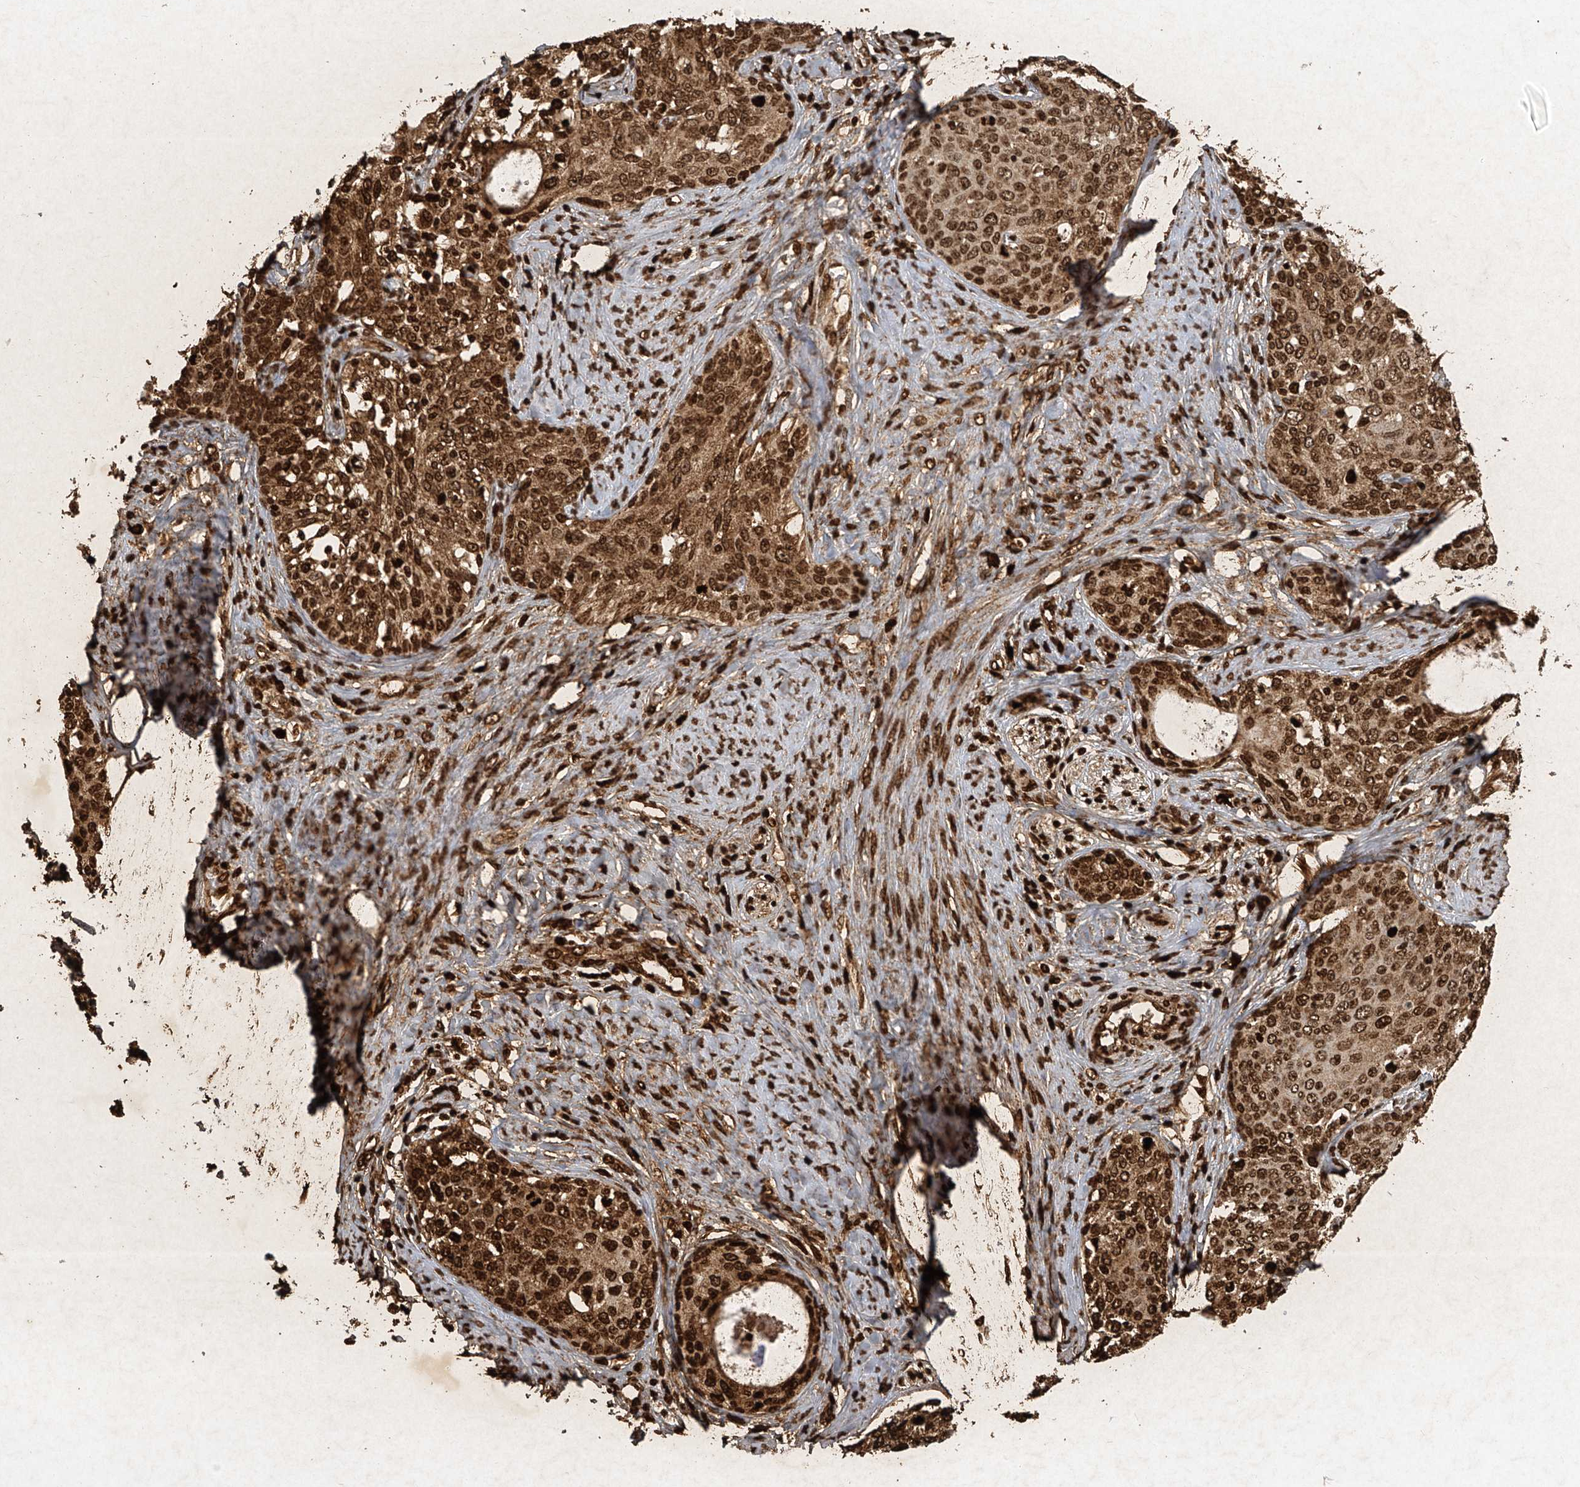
{"staining": {"intensity": "strong", "quantity": ">75%", "location": "cytoplasmic/membranous,nuclear"}, "tissue": "cervical cancer", "cell_type": "Tumor cells", "image_type": "cancer", "snomed": [{"axis": "morphology", "description": "Squamous cell carcinoma, NOS"}, {"axis": "morphology", "description": "Adenocarcinoma, NOS"}, {"axis": "topography", "description": "Cervix"}], "caption": "Cervical cancer stained for a protein shows strong cytoplasmic/membranous and nuclear positivity in tumor cells.", "gene": "ATRIP", "patient": {"sex": "female", "age": 52}}